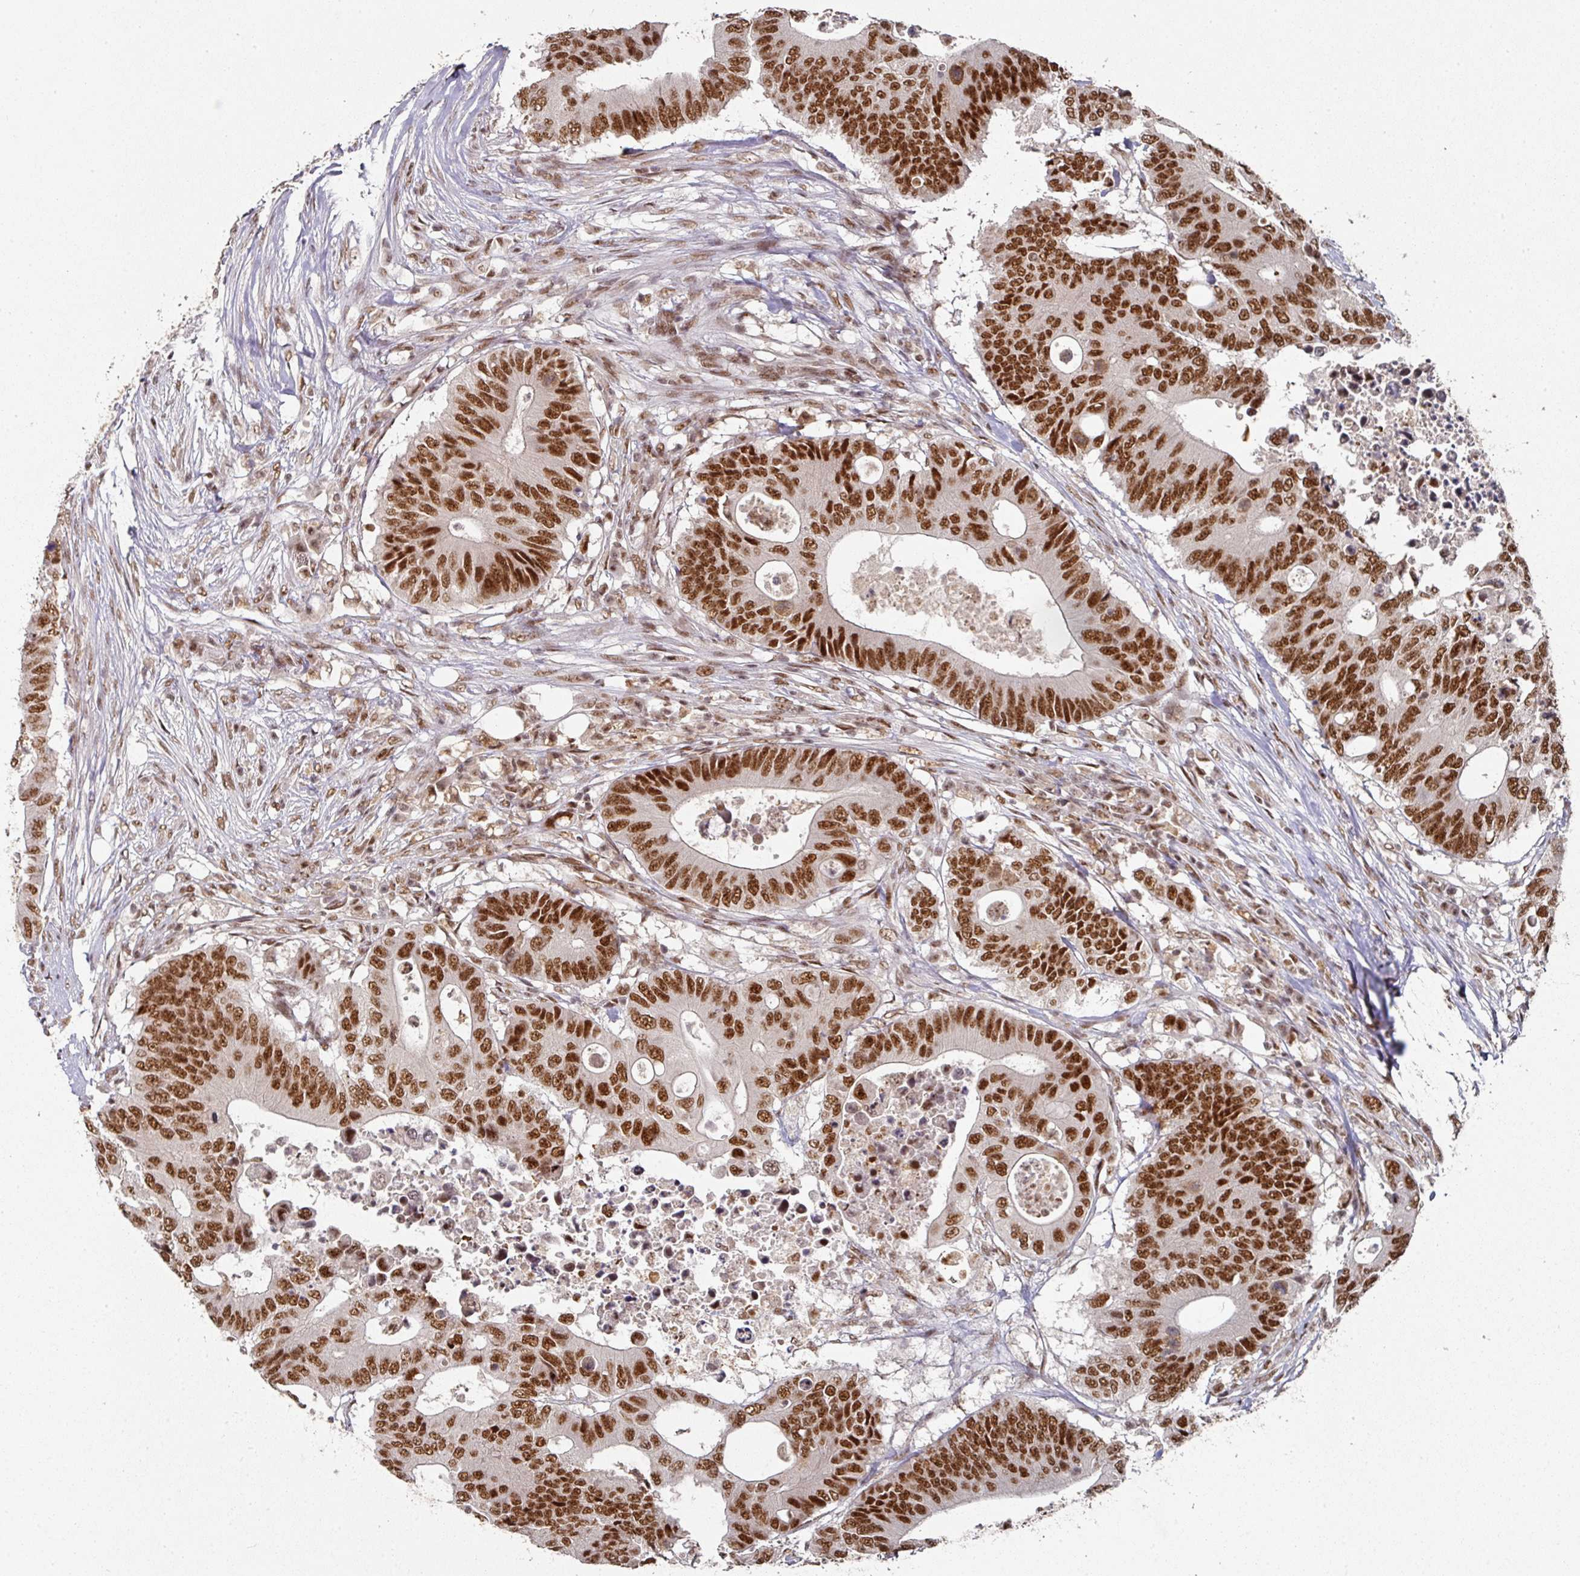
{"staining": {"intensity": "strong", "quantity": ">75%", "location": "nuclear"}, "tissue": "colorectal cancer", "cell_type": "Tumor cells", "image_type": "cancer", "snomed": [{"axis": "morphology", "description": "Adenocarcinoma, NOS"}, {"axis": "topography", "description": "Colon"}], "caption": "A high amount of strong nuclear positivity is seen in approximately >75% of tumor cells in colorectal cancer tissue.", "gene": "MEPCE", "patient": {"sex": "male", "age": 71}}